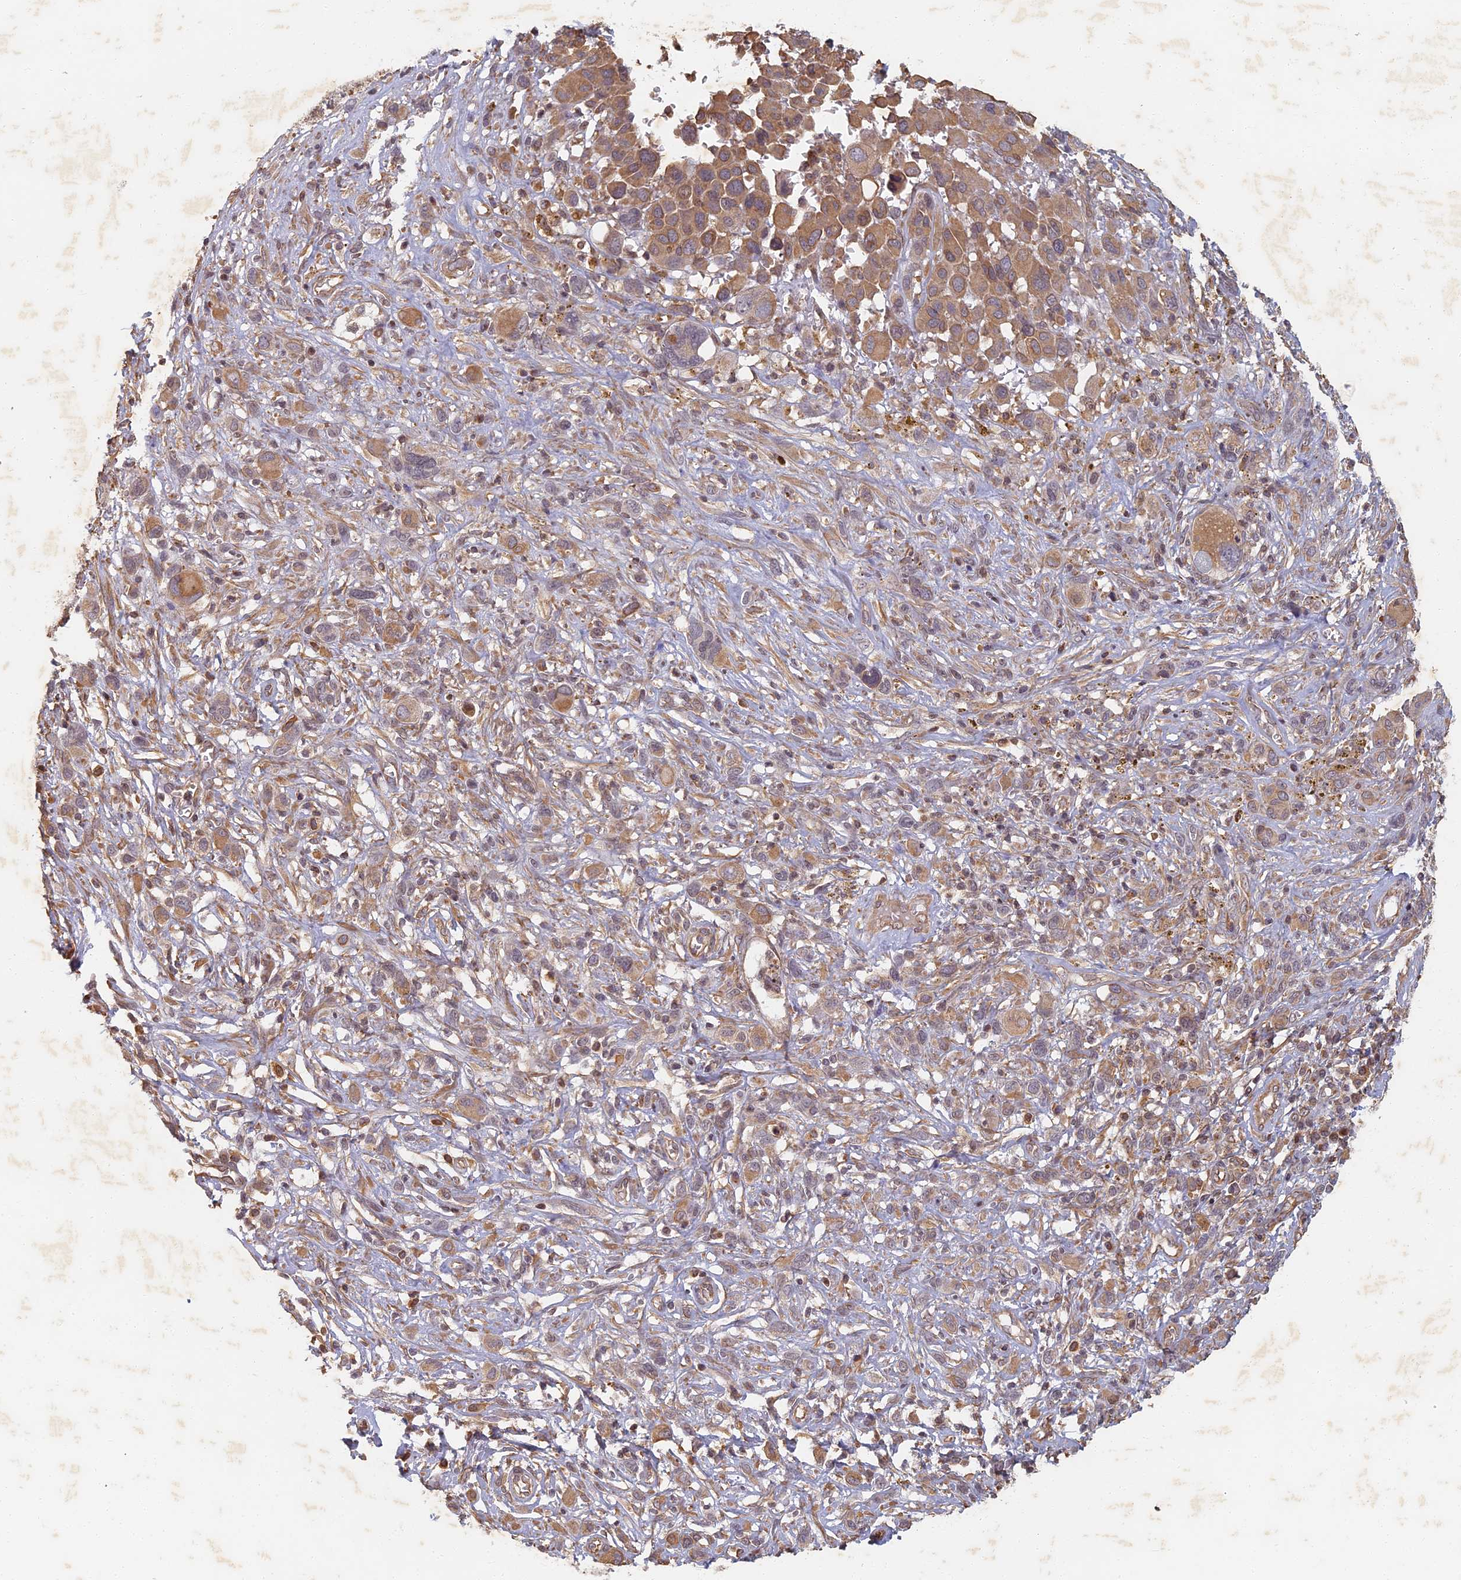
{"staining": {"intensity": "moderate", "quantity": "25%-75%", "location": "cytoplasmic/membranous"}, "tissue": "melanoma", "cell_type": "Tumor cells", "image_type": "cancer", "snomed": [{"axis": "morphology", "description": "Malignant melanoma, NOS"}, {"axis": "topography", "description": "Skin of trunk"}], "caption": "This is an image of immunohistochemistry staining of melanoma, which shows moderate expression in the cytoplasmic/membranous of tumor cells.", "gene": "ABCB10", "patient": {"sex": "male", "age": 71}}